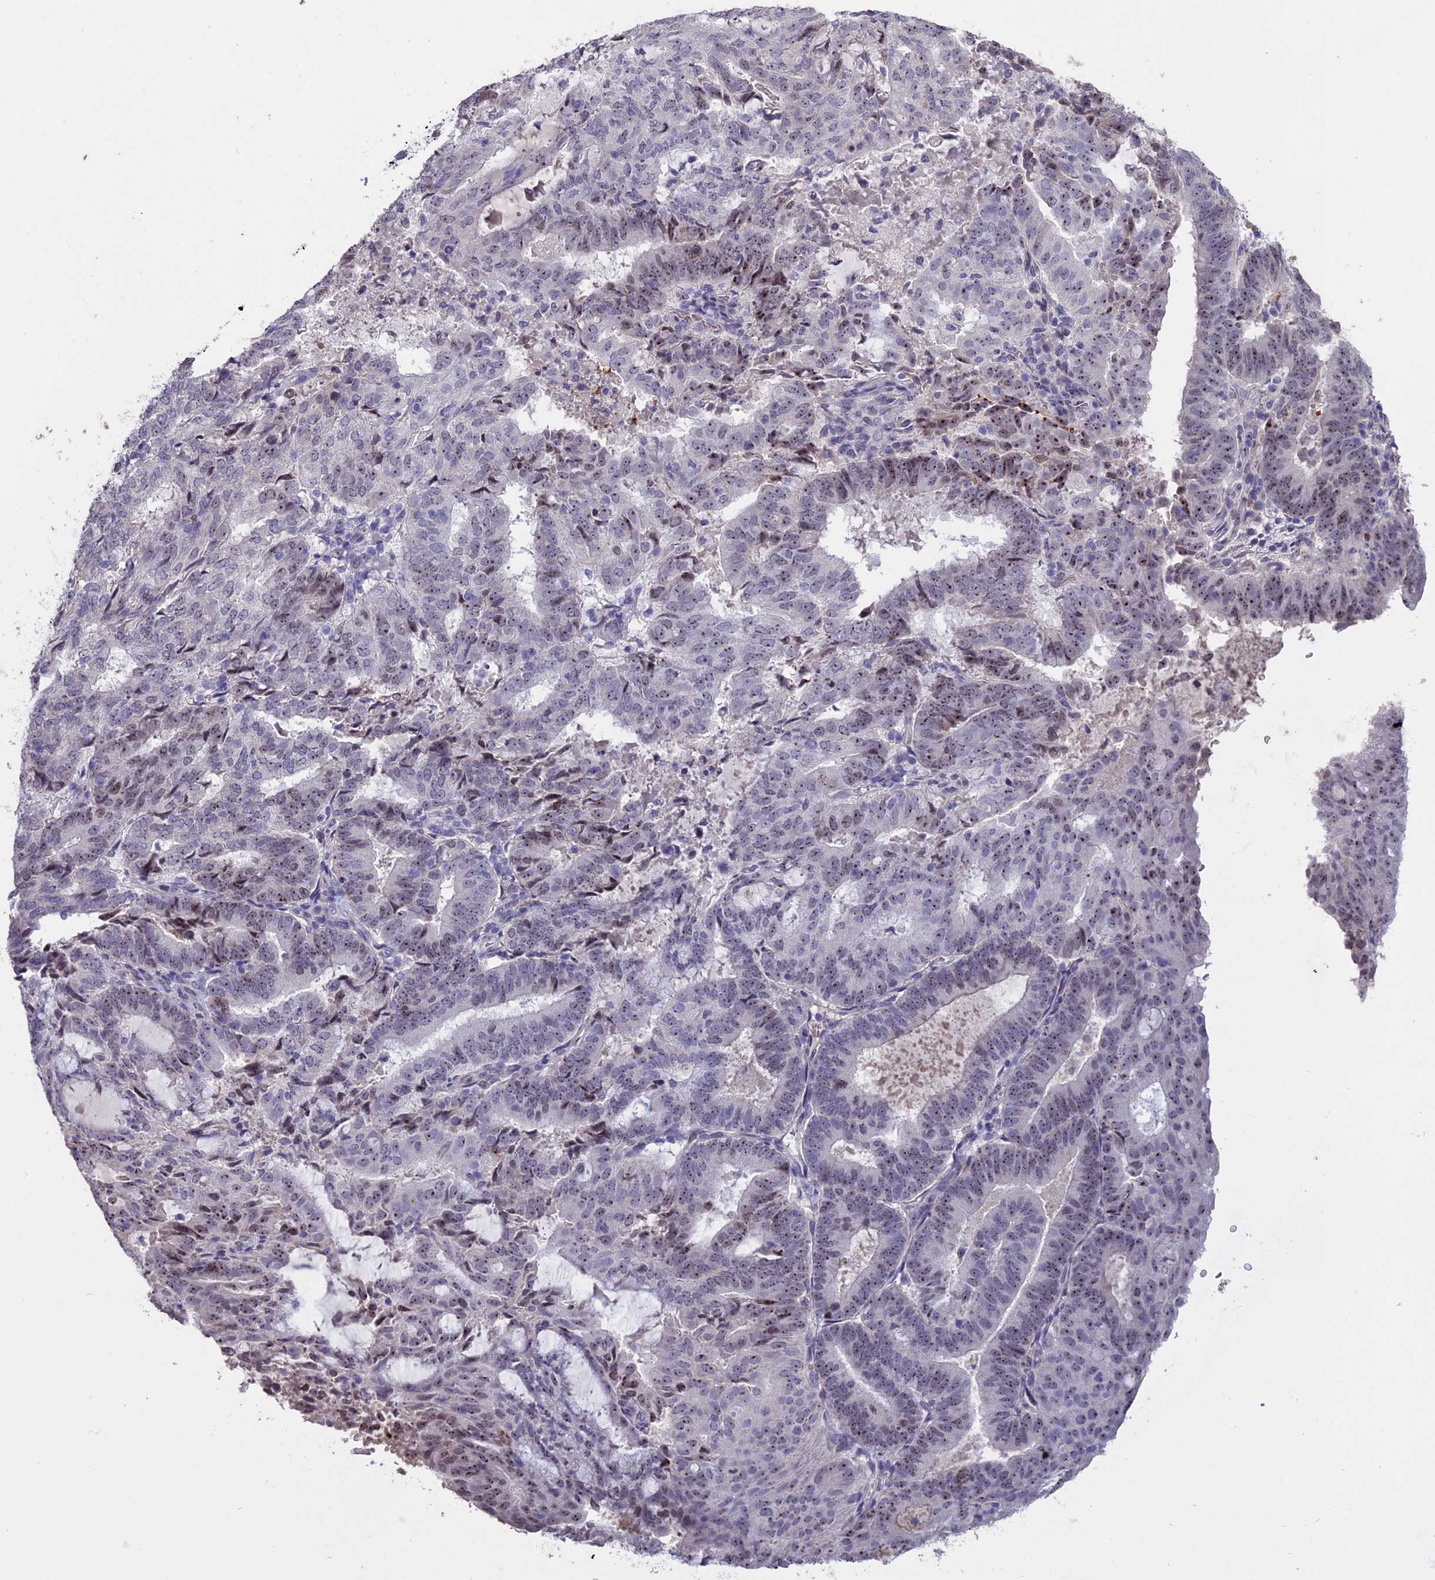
{"staining": {"intensity": "moderate", "quantity": "25%-75%", "location": "nuclear"}, "tissue": "endometrial cancer", "cell_type": "Tumor cells", "image_type": "cancer", "snomed": [{"axis": "morphology", "description": "Adenocarcinoma, NOS"}, {"axis": "topography", "description": "Endometrium"}], "caption": "This histopathology image displays endometrial adenocarcinoma stained with IHC to label a protein in brown. The nuclear of tumor cells show moderate positivity for the protein. Nuclei are counter-stained blue.", "gene": "KNOP1", "patient": {"sex": "female", "age": 70}}